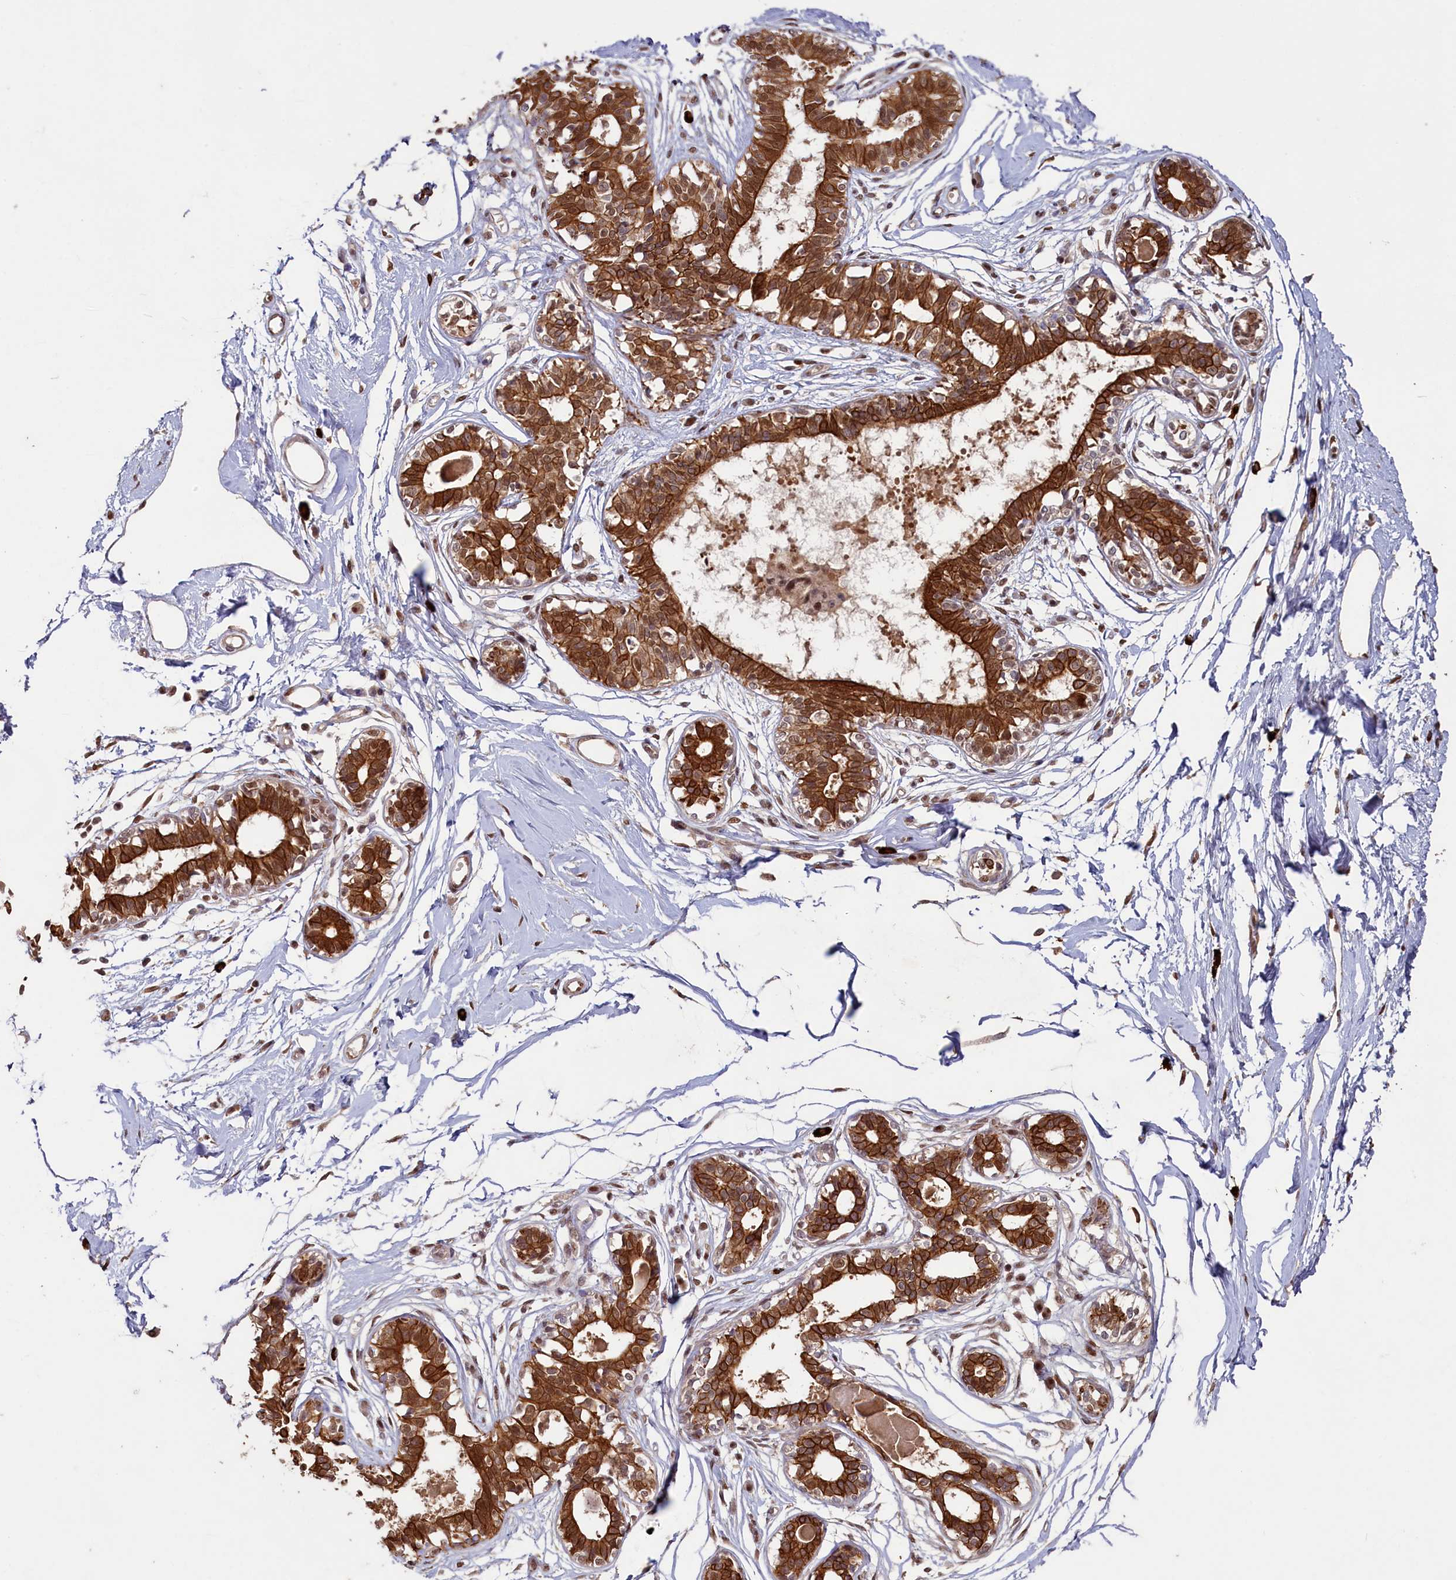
{"staining": {"intensity": "moderate", "quantity": "25%-75%", "location": "nuclear"}, "tissue": "breast", "cell_type": "Adipocytes", "image_type": "normal", "snomed": [{"axis": "morphology", "description": "Normal tissue, NOS"}, {"axis": "topography", "description": "Breast"}], "caption": "Immunohistochemistry (IHC) (DAB (3,3'-diaminobenzidine)) staining of normal breast shows moderate nuclear protein staining in approximately 25%-75% of adipocytes. (IHC, brightfield microscopy, high magnification).", "gene": "NAE1", "patient": {"sex": "female", "age": 45}}